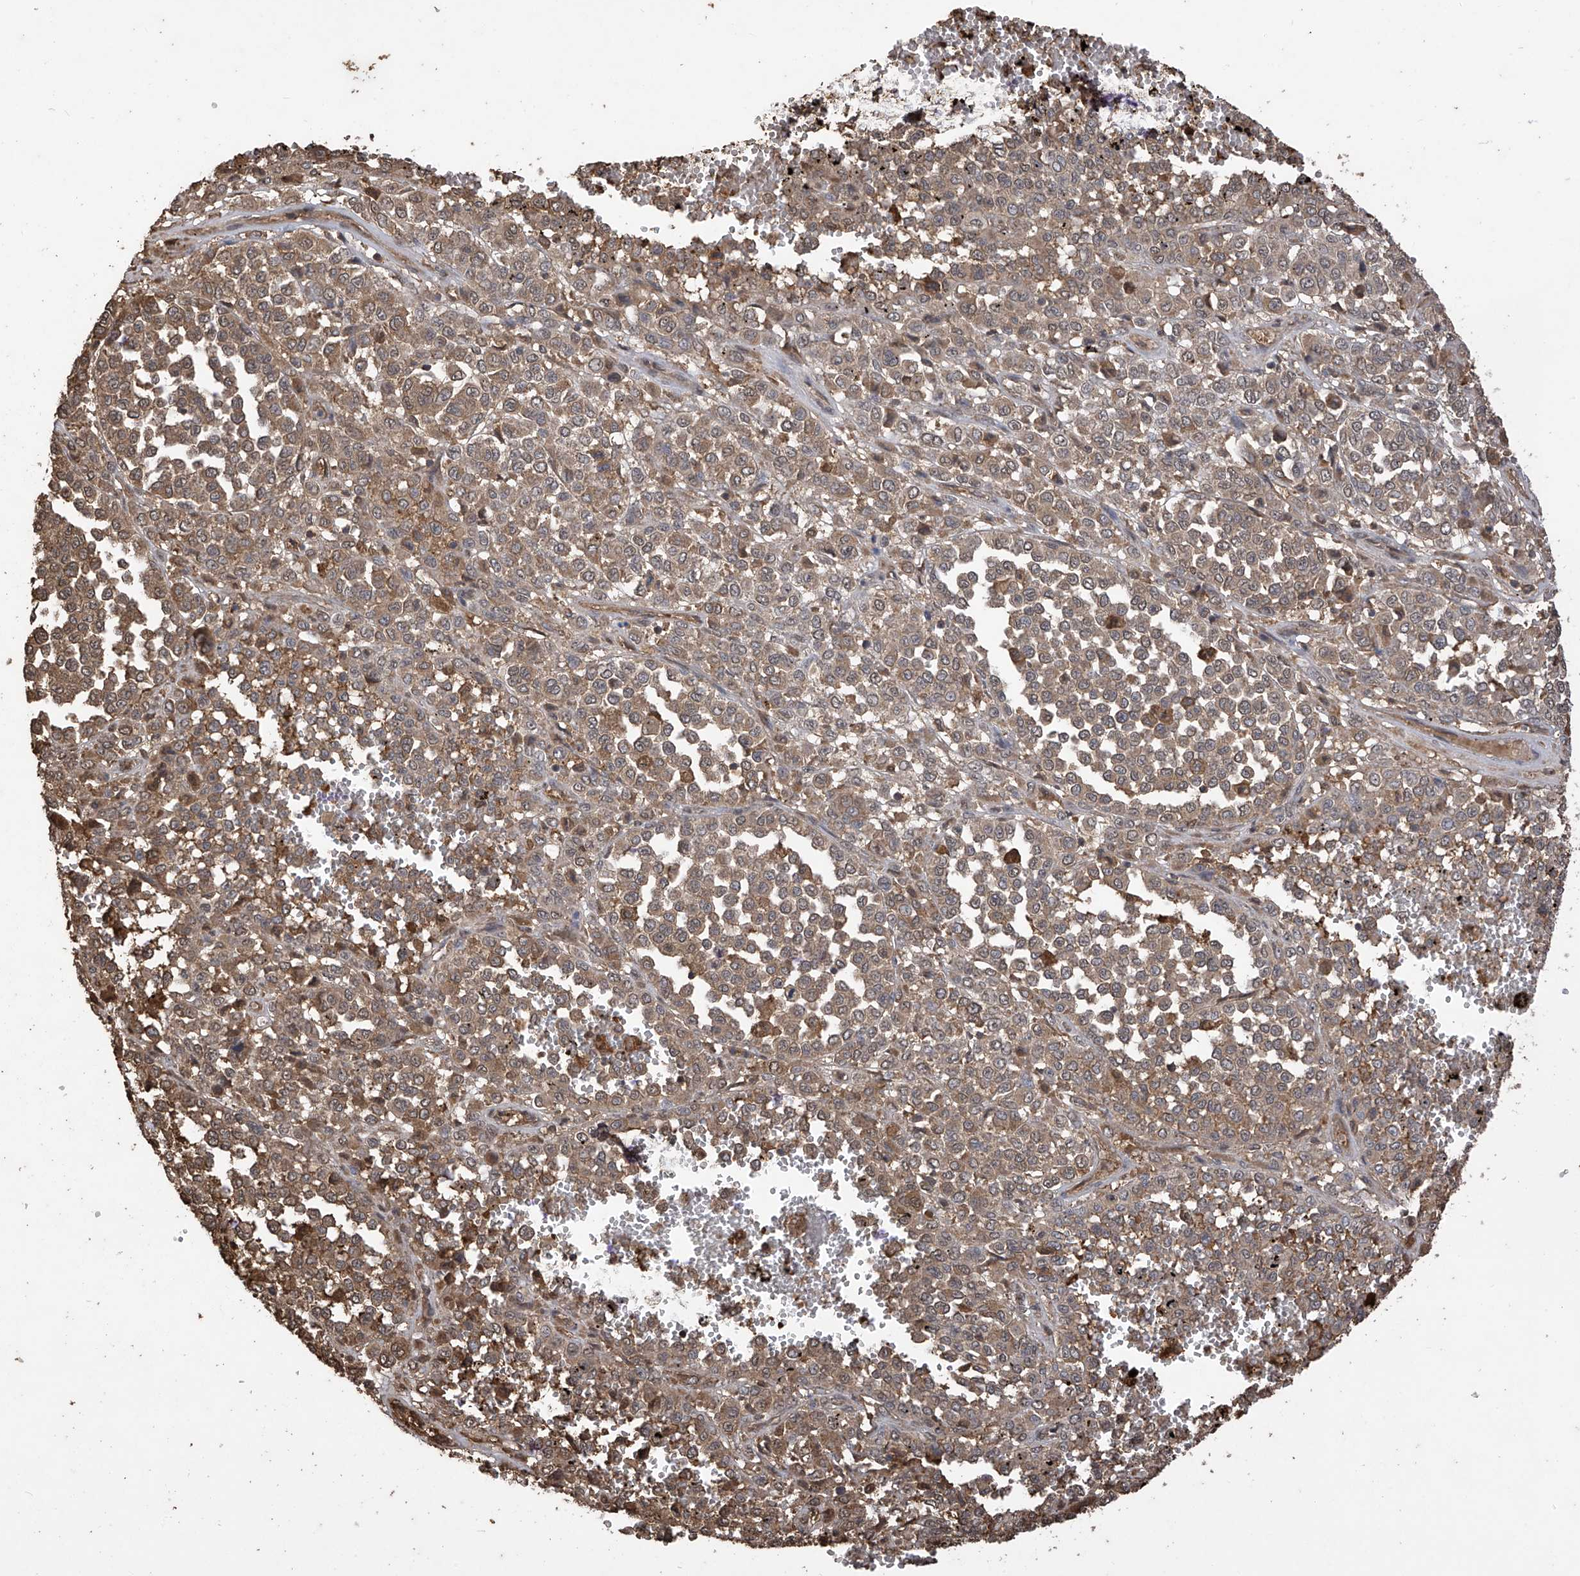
{"staining": {"intensity": "moderate", "quantity": ">75%", "location": "cytoplasmic/membranous,nuclear"}, "tissue": "melanoma", "cell_type": "Tumor cells", "image_type": "cancer", "snomed": [{"axis": "morphology", "description": "Malignant melanoma, Metastatic site"}, {"axis": "topography", "description": "Pancreas"}], "caption": "This is an image of immunohistochemistry (IHC) staining of melanoma, which shows moderate expression in the cytoplasmic/membranous and nuclear of tumor cells.", "gene": "PNPT1", "patient": {"sex": "female", "age": 30}}